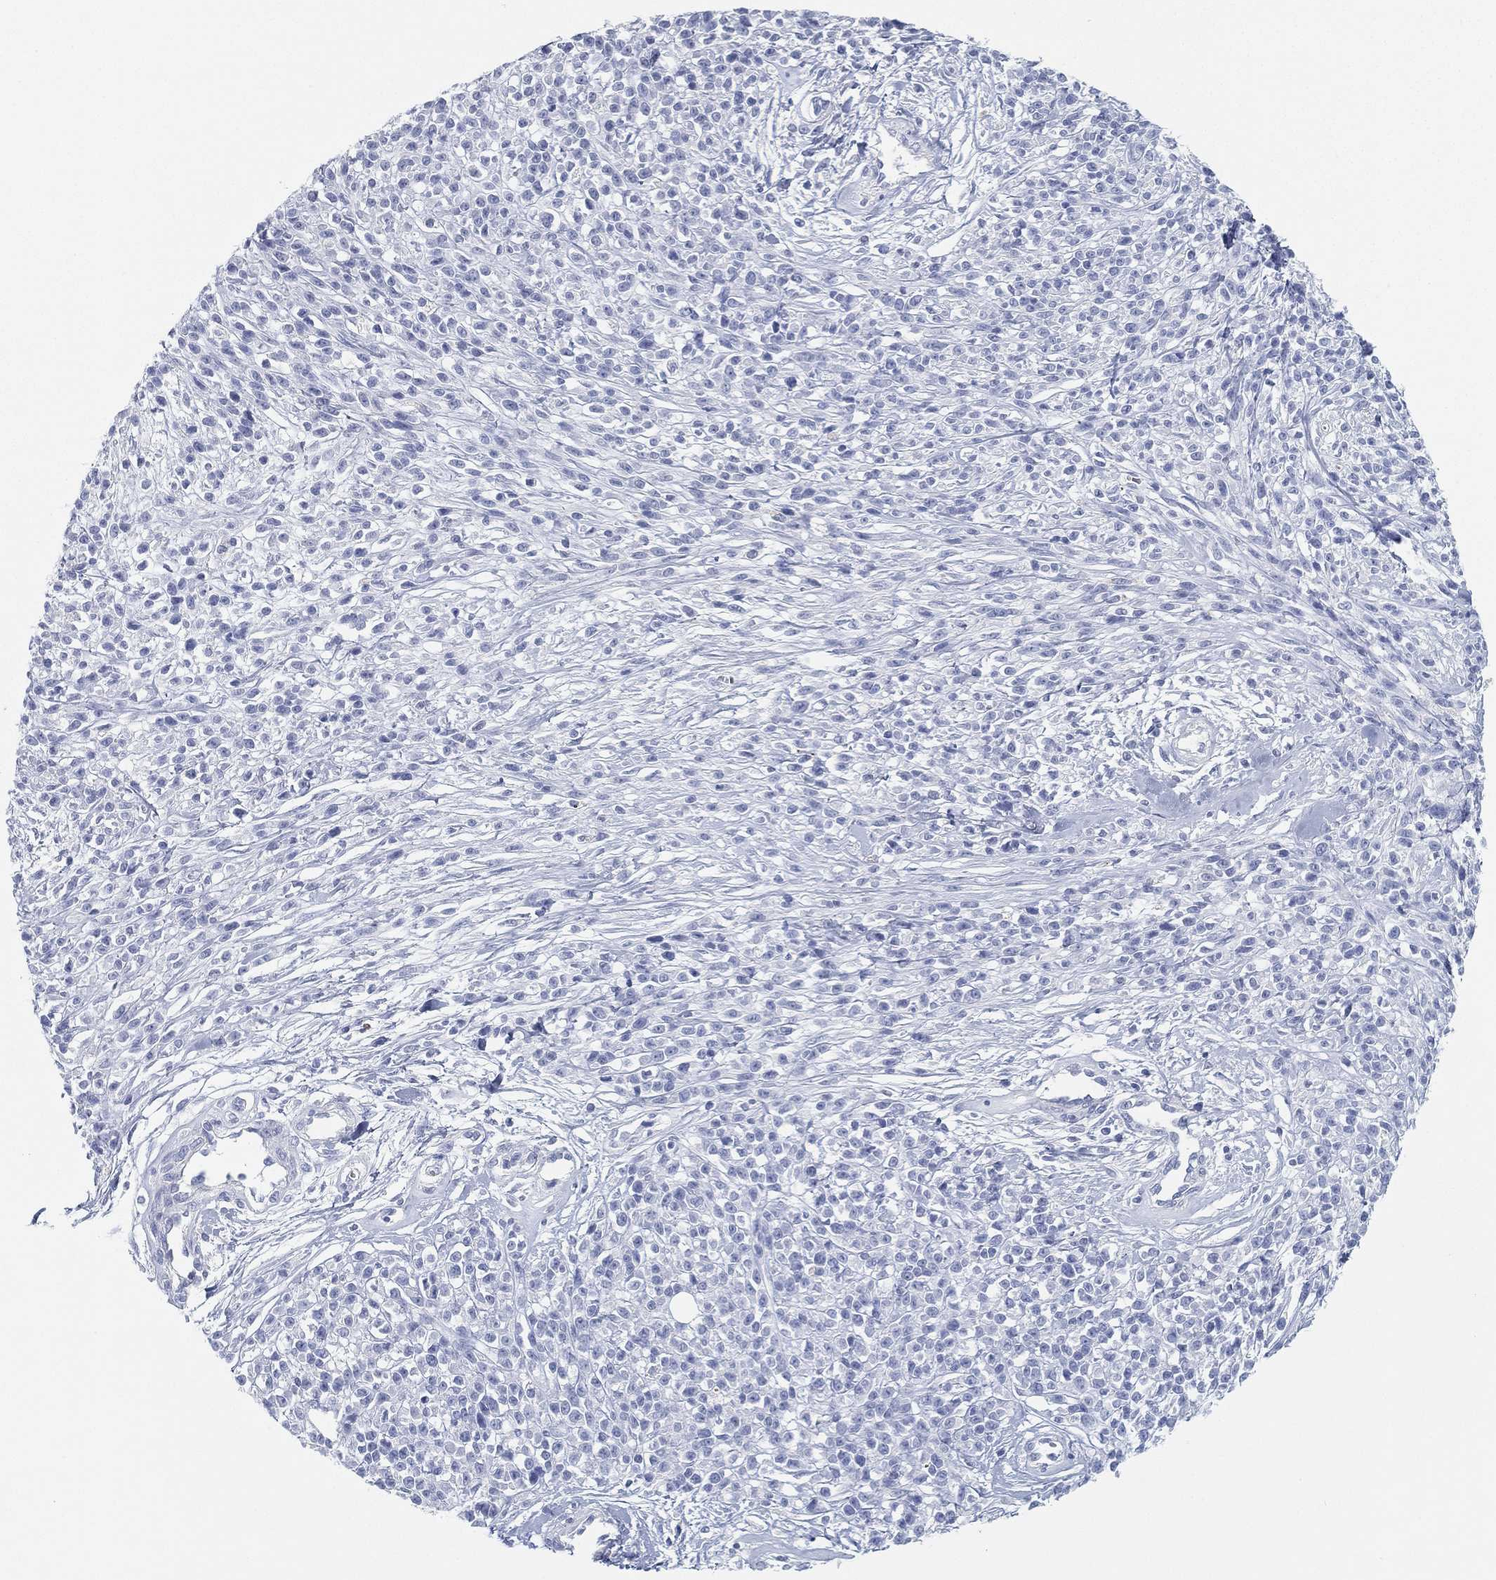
{"staining": {"intensity": "negative", "quantity": "none", "location": "none"}, "tissue": "melanoma", "cell_type": "Tumor cells", "image_type": "cancer", "snomed": [{"axis": "morphology", "description": "Malignant melanoma, NOS"}, {"axis": "topography", "description": "Skin"}, {"axis": "topography", "description": "Skin of trunk"}], "caption": "The photomicrograph shows no significant positivity in tumor cells of melanoma. The staining is performed using DAB brown chromogen with nuclei counter-stained in using hematoxylin.", "gene": "GPR61", "patient": {"sex": "male", "age": 74}}